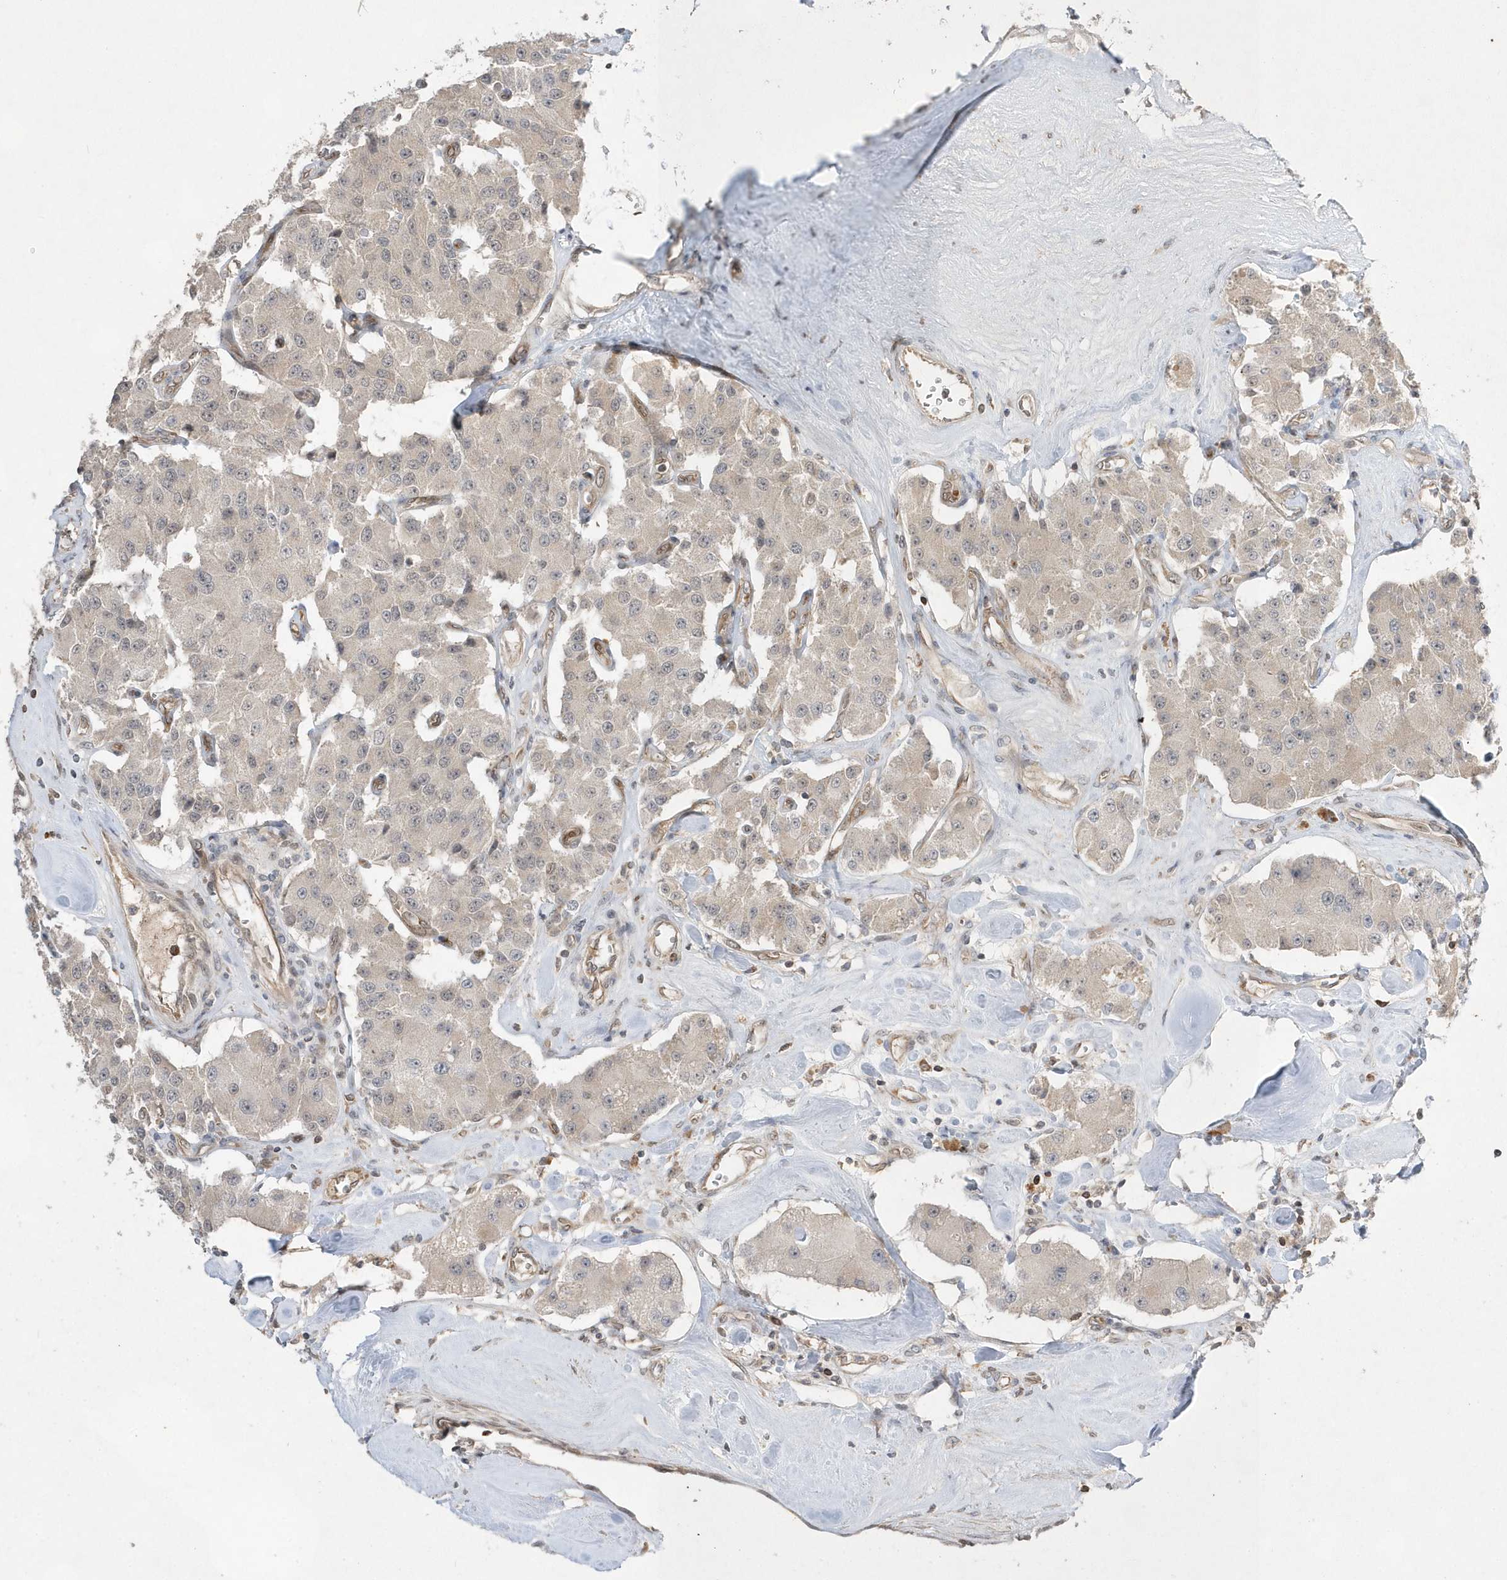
{"staining": {"intensity": "weak", "quantity": "<25%", "location": "cytoplasmic/membranous"}, "tissue": "carcinoid", "cell_type": "Tumor cells", "image_type": "cancer", "snomed": [{"axis": "morphology", "description": "Carcinoid, malignant, NOS"}, {"axis": "topography", "description": "Pancreas"}], "caption": "Micrograph shows no protein expression in tumor cells of malignant carcinoid tissue.", "gene": "TMEM132B", "patient": {"sex": "male", "age": 41}}